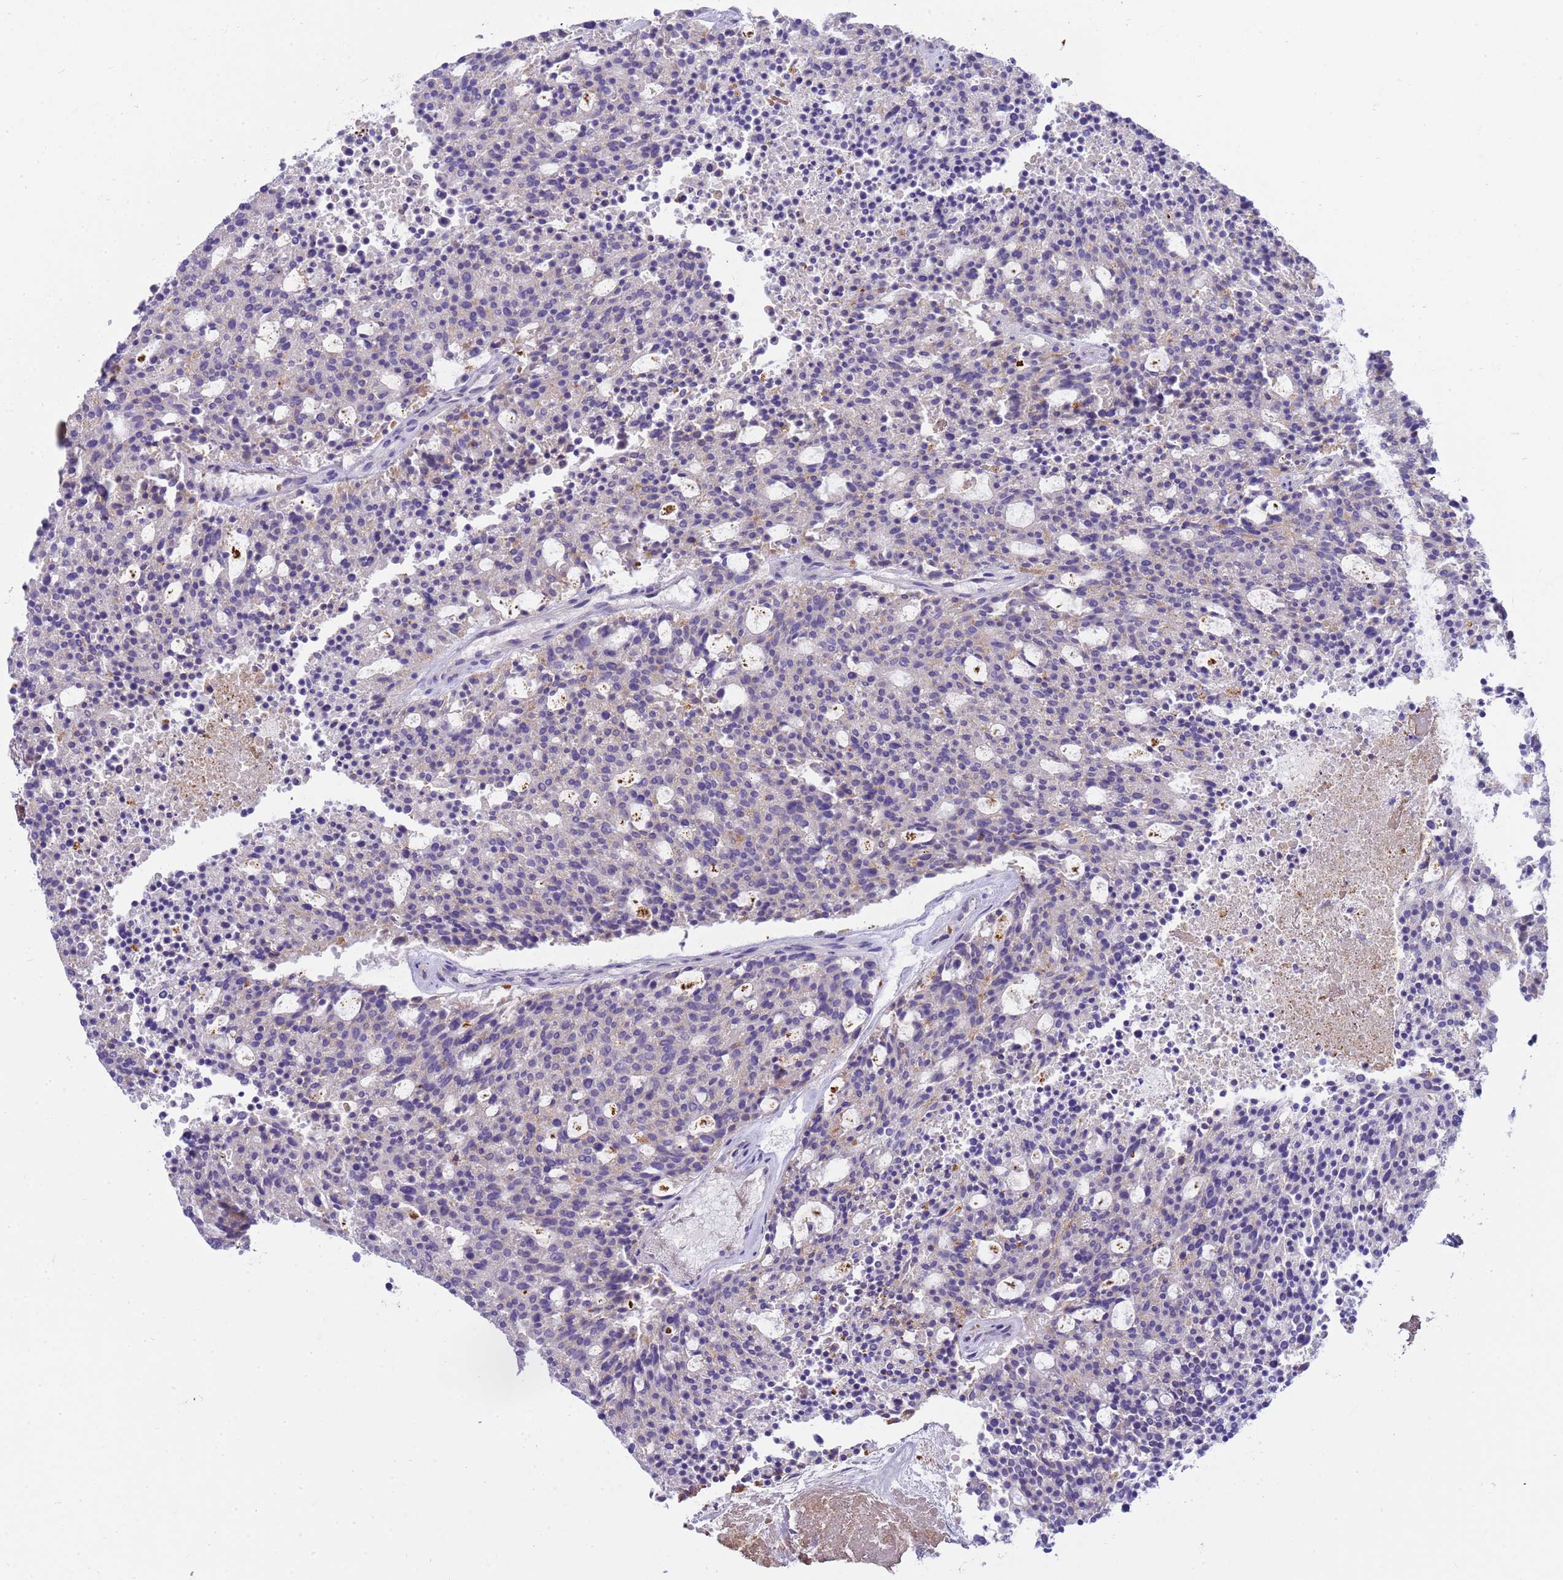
{"staining": {"intensity": "negative", "quantity": "none", "location": "none"}, "tissue": "carcinoid", "cell_type": "Tumor cells", "image_type": "cancer", "snomed": [{"axis": "morphology", "description": "Carcinoid, malignant, NOS"}, {"axis": "topography", "description": "Pancreas"}], "caption": "This is a micrograph of immunohistochemistry staining of malignant carcinoid, which shows no positivity in tumor cells. (Stains: DAB (3,3'-diaminobenzidine) IHC with hematoxylin counter stain, Microscopy: brightfield microscopy at high magnification).", "gene": "RIPPLY2", "patient": {"sex": "female", "age": 54}}